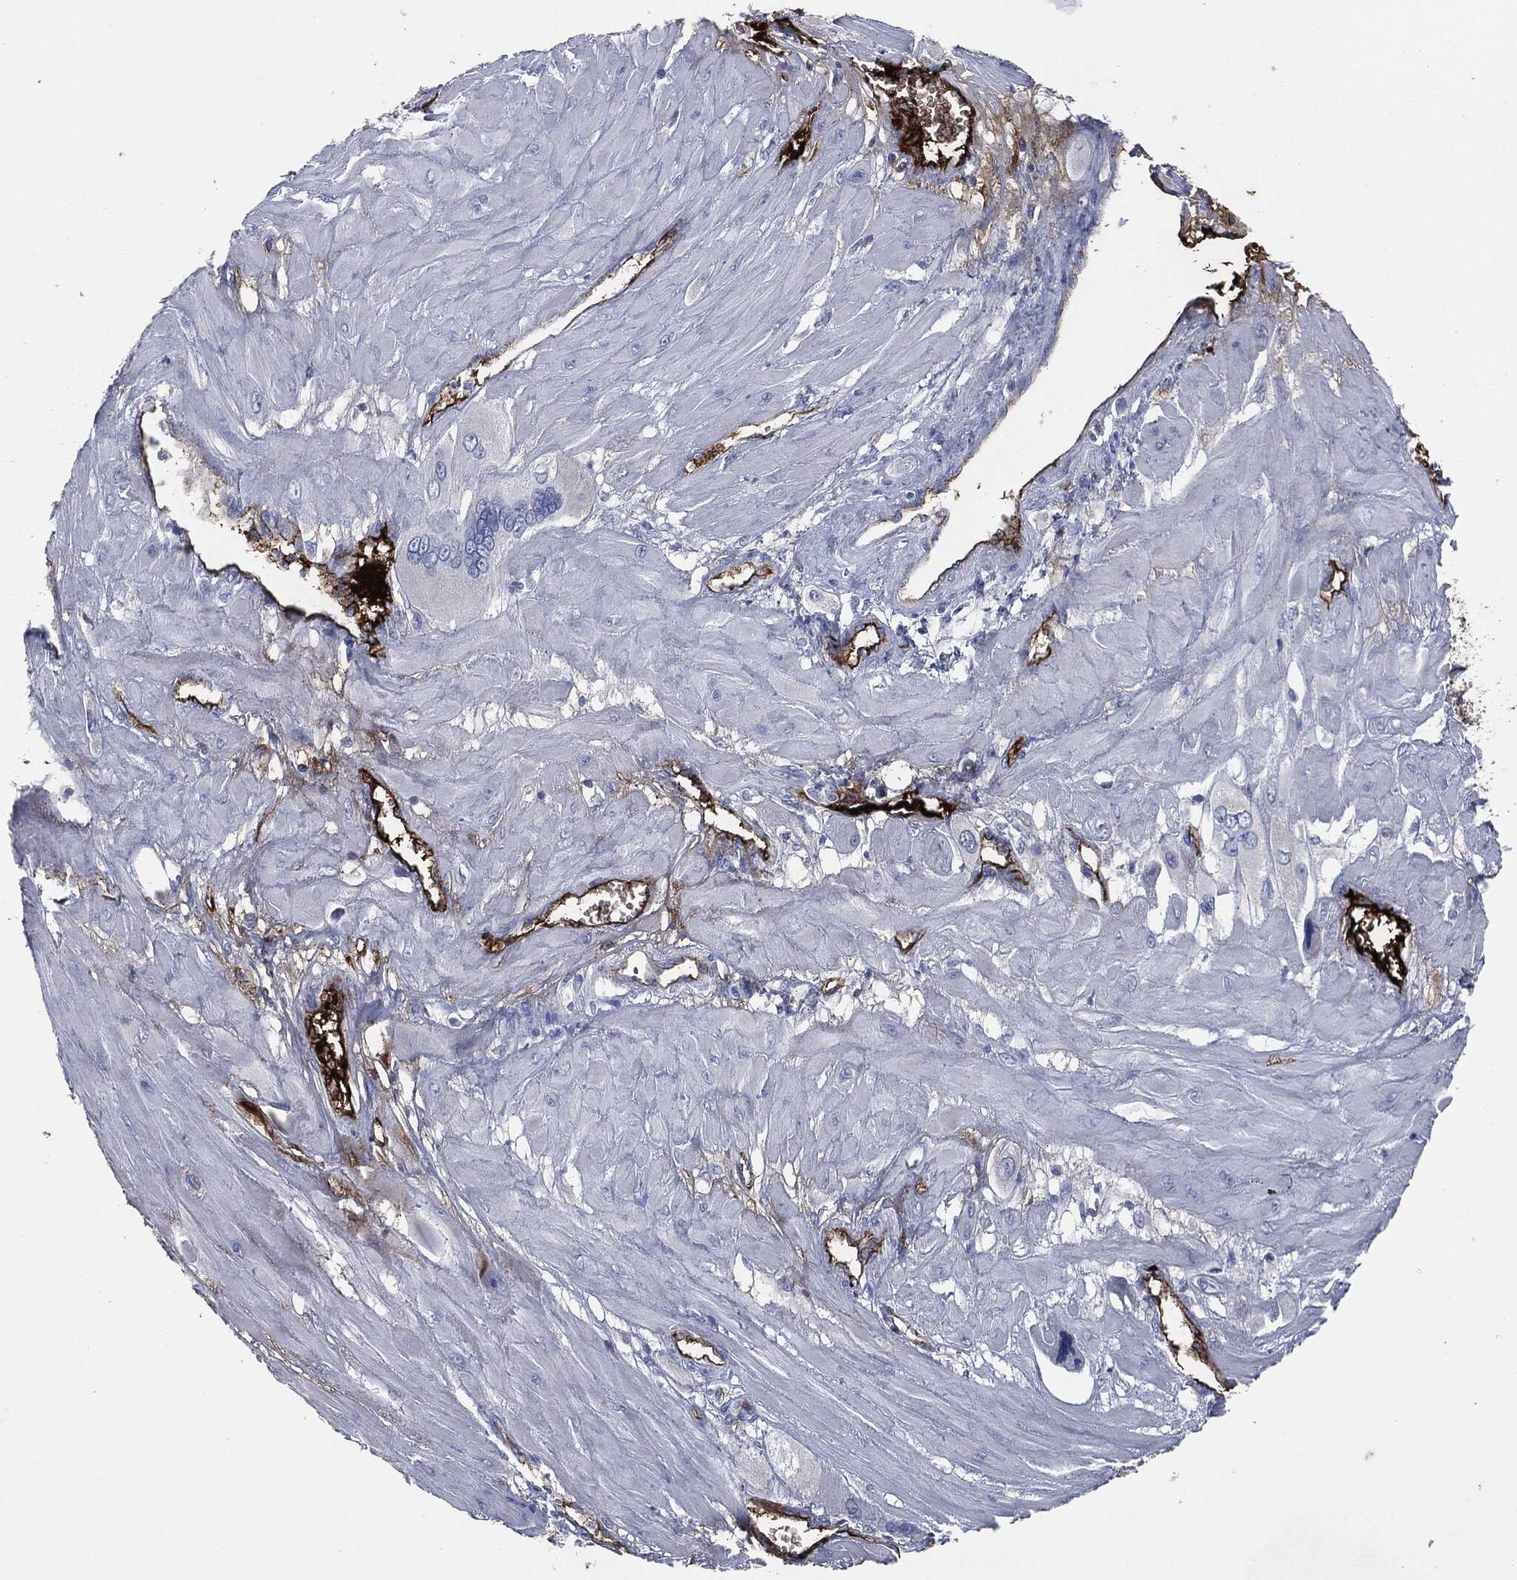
{"staining": {"intensity": "negative", "quantity": "none", "location": "none"}, "tissue": "cervical cancer", "cell_type": "Tumor cells", "image_type": "cancer", "snomed": [{"axis": "morphology", "description": "Squamous cell carcinoma, NOS"}, {"axis": "topography", "description": "Cervix"}], "caption": "A high-resolution histopathology image shows immunohistochemistry staining of squamous cell carcinoma (cervical), which shows no significant positivity in tumor cells.", "gene": "APOB", "patient": {"sex": "female", "age": 34}}